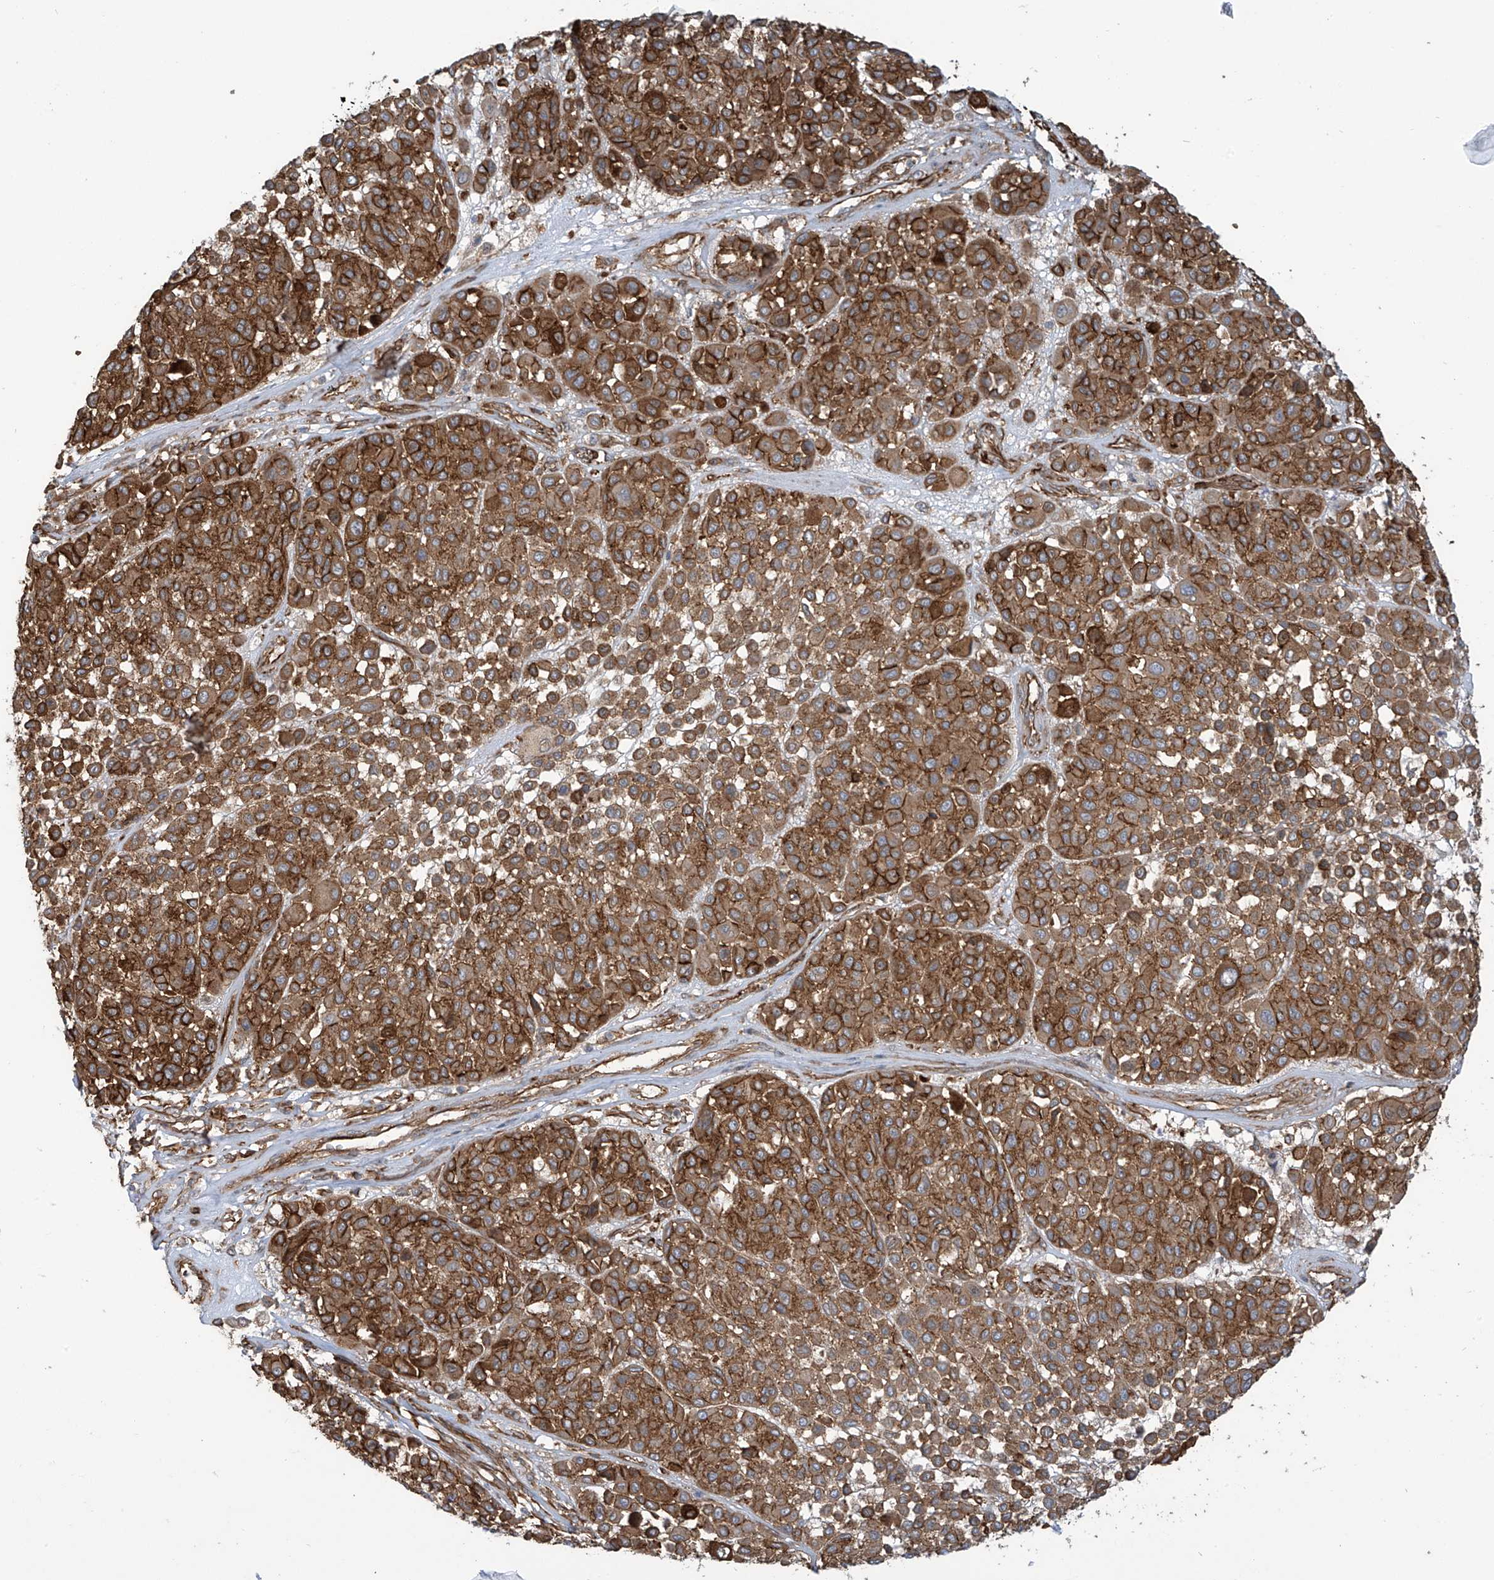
{"staining": {"intensity": "strong", "quantity": ">75%", "location": "cytoplasmic/membranous"}, "tissue": "melanoma", "cell_type": "Tumor cells", "image_type": "cancer", "snomed": [{"axis": "morphology", "description": "Malignant melanoma, Metastatic site"}, {"axis": "topography", "description": "Soft tissue"}], "caption": "Protein staining of malignant melanoma (metastatic site) tissue demonstrates strong cytoplasmic/membranous staining in approximately >75% of tumor cells.", "gene": "SLC9A2", "patient": {"sex": "male", "age": 41}}